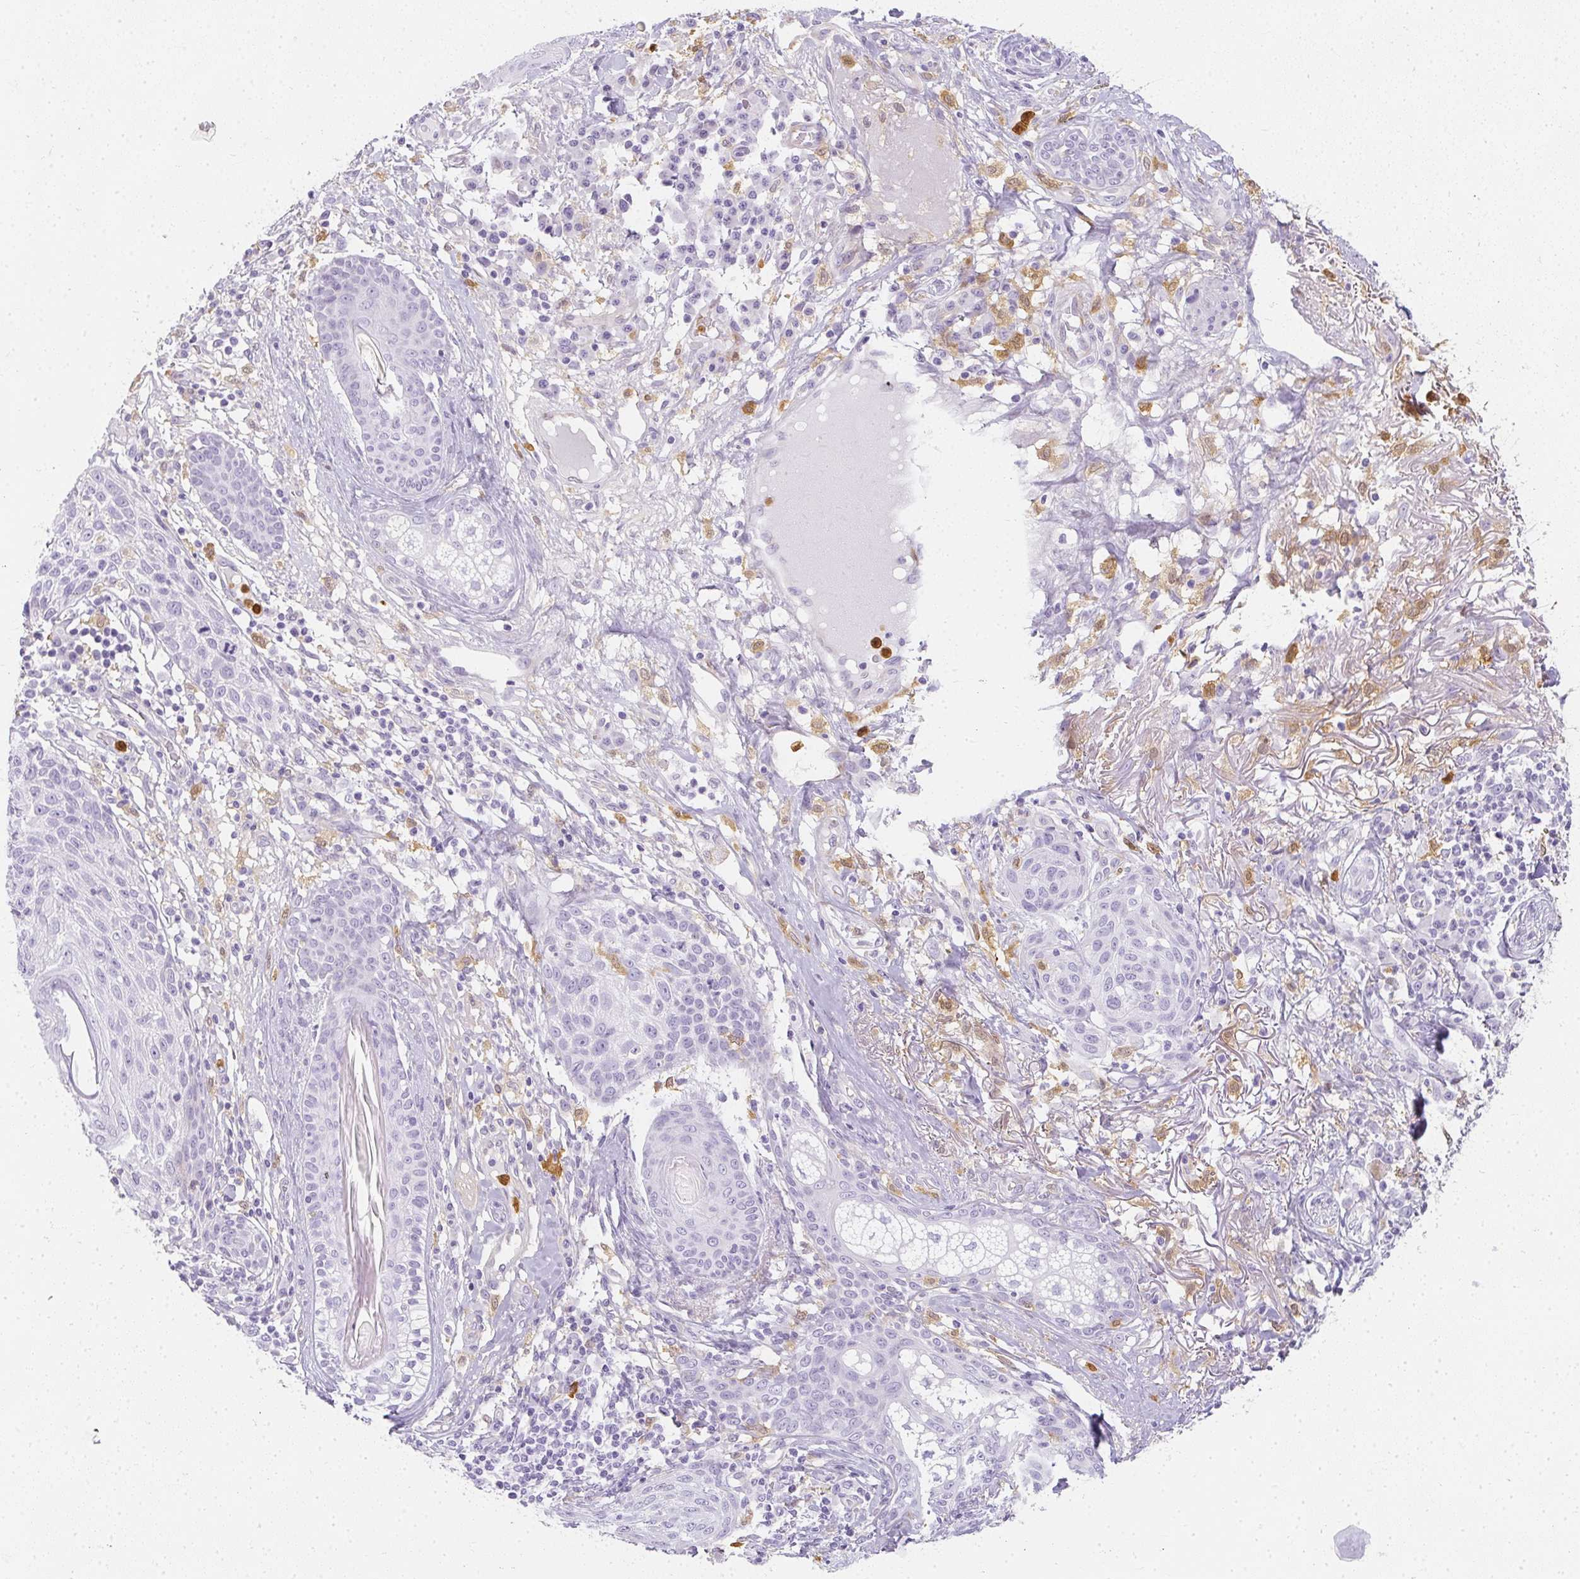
{"staining": {"intensity": "negative", "quantity": "none", "location": "none"}, "tissue": "skin cancer", "cell_type": "Tumor cells", "image_type": "cancer", "snomed": [{"axis": "morphology", "description": "Squamous cell carcinoma, NOS"}, {"axis": "topography", "description": "Skin"}], "caption": "Tumor cells are negative for protein expression in human skin cancer (squamous cell carcinoma). (Immunohistochemistry (ihc), brightfield microscopy, high magnification).", "gene": "HK3", "patient": {"sex": "female", "age": 87}}